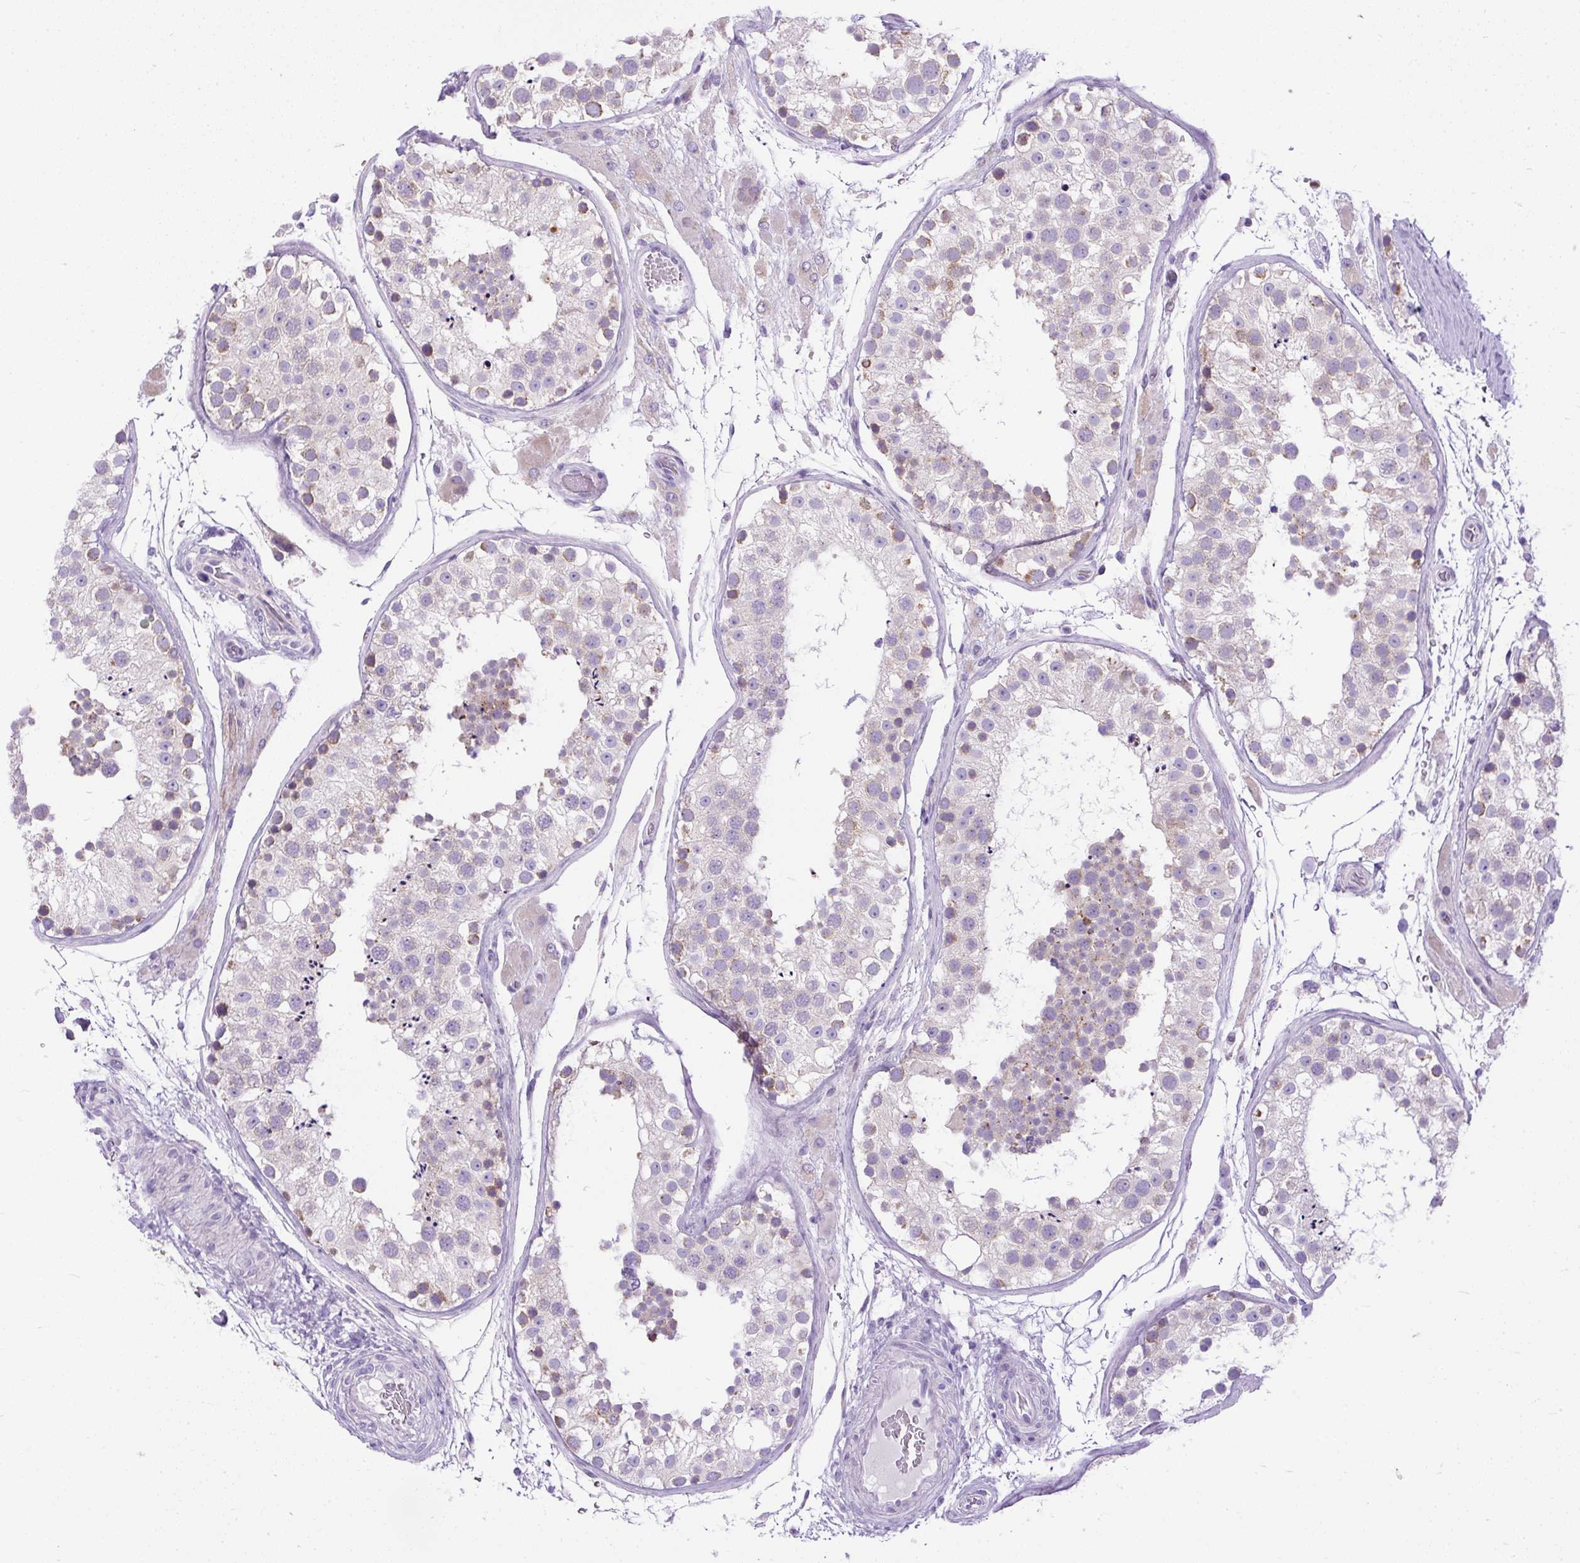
{"staining": {"intensity": "weak", "quantity": "25%-75%", "location": "cytoplasmic/membranous"}, "tissue": "testis", "cell_type": "Cells in seminiferous ducts", "image_type": "normal", "snomed": [{"axis": "morphology", "description": "Normal tissue, NOS"}, {"axis": "topography", "description": "Testis"}], "caption": "Cells in seminiferous ducts reveal weak cytoplasmic/membranous positivity in about 25%-75% of cells in benign testis. (Stains: DAB in brown, nuclei in blue, Microscopy: brightfield microscopy at high magnification).", "gene": "SYBU", "patient": {"sex": "male", "age": 26}}